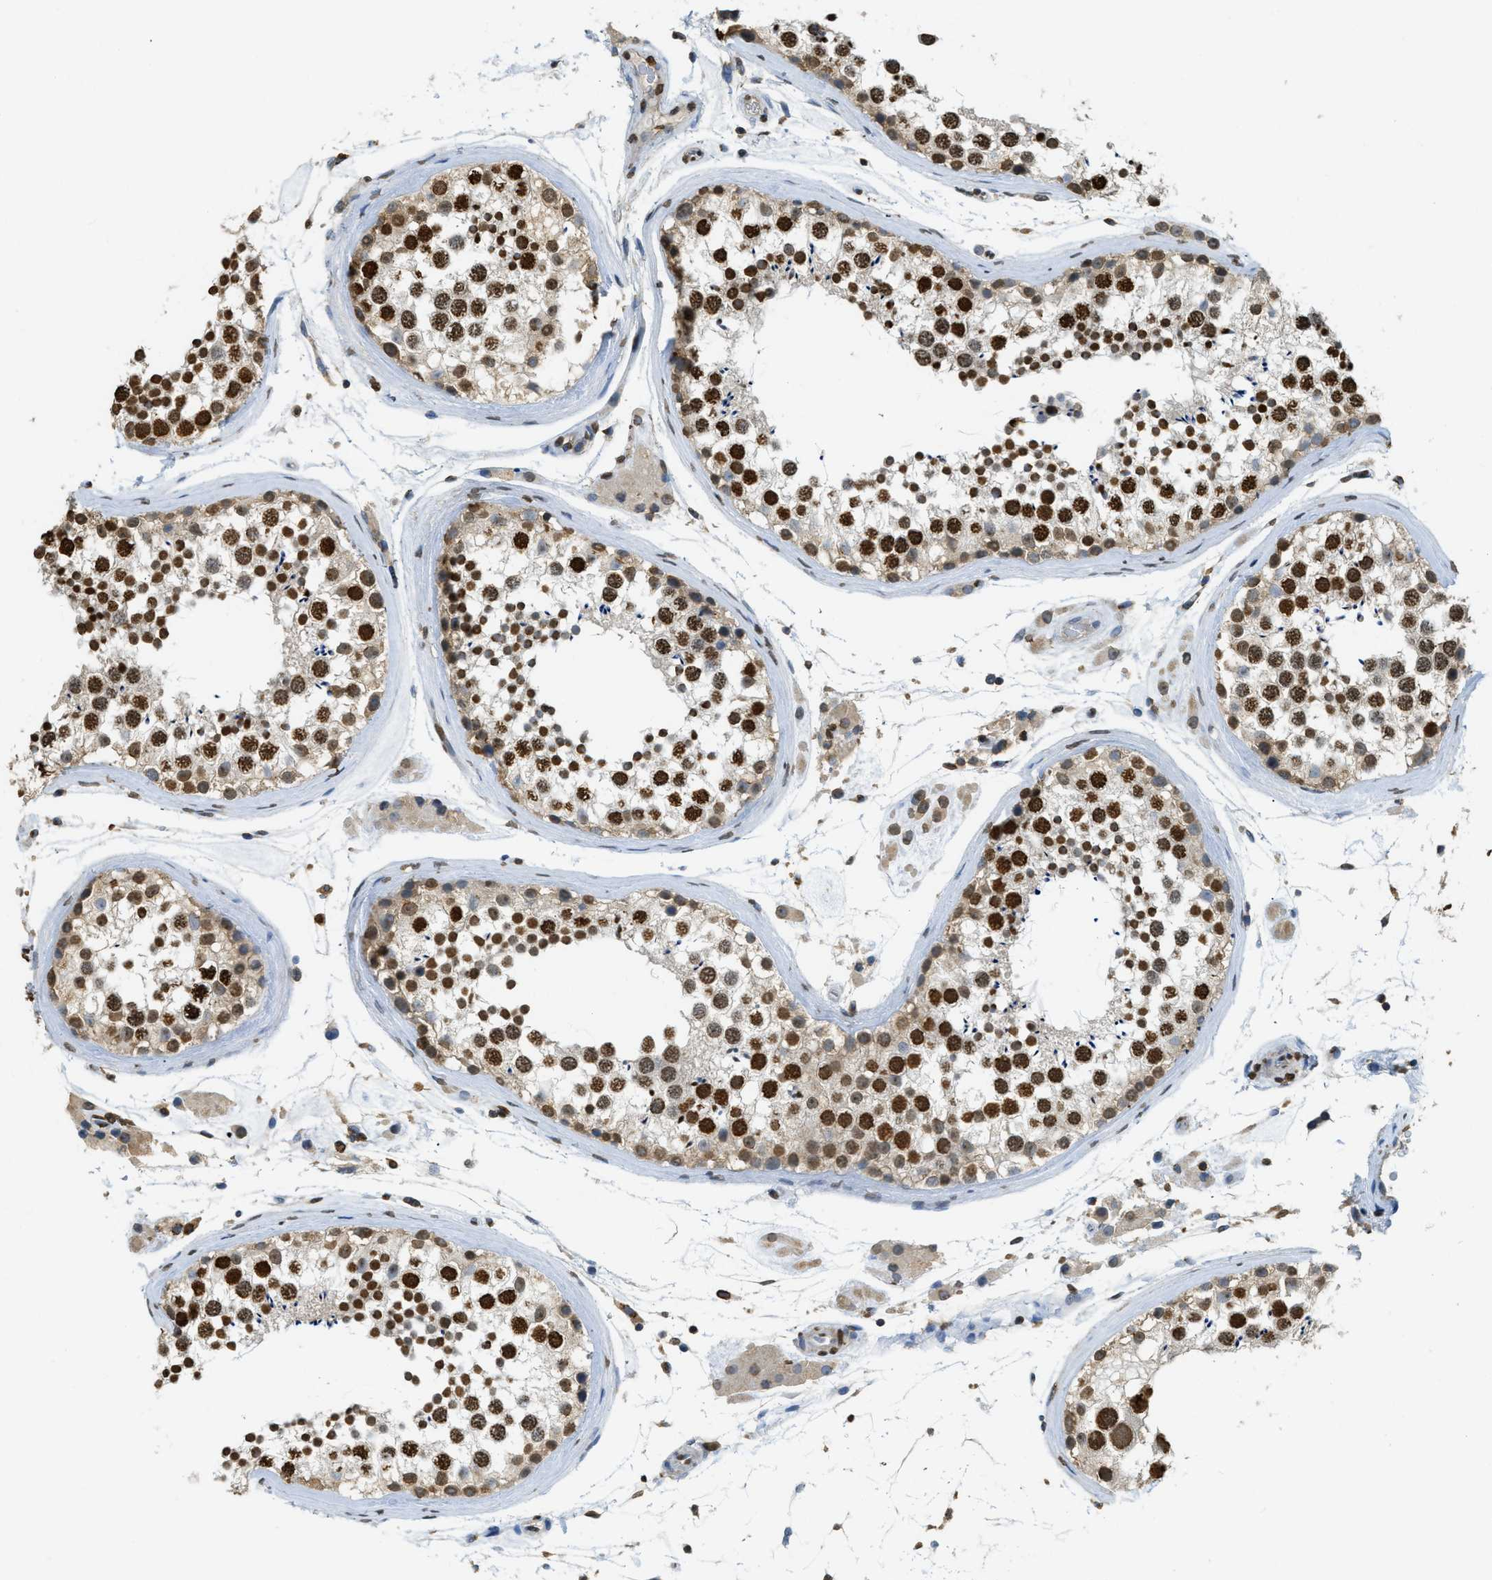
{"staining": {"intensity": "strong", "quantity": ">75%", "location": "nuclear"}, "tissue": "testis", "cell_type": "Cells in seminiferous ducts", "image_type": "normal", "snomed": [{"axis": "morphology", "description": "Normal tissue, NOS"}, {"axis": "topography", "description": "Testis"}], "caption": "Immunohistochemistry (IHC) staining of unremarkable testis, which displays high levels of strong nuclear staining in about >75% of cells in seminiferous ducts indicating strong nuclear protein positivity. The staining was performed using DAB (brown) for protein detection and nuclei were counterstained in hematoxylin (blue).", "gene": "NR5A2", "patient": {"sex": "male", "age": 46}}